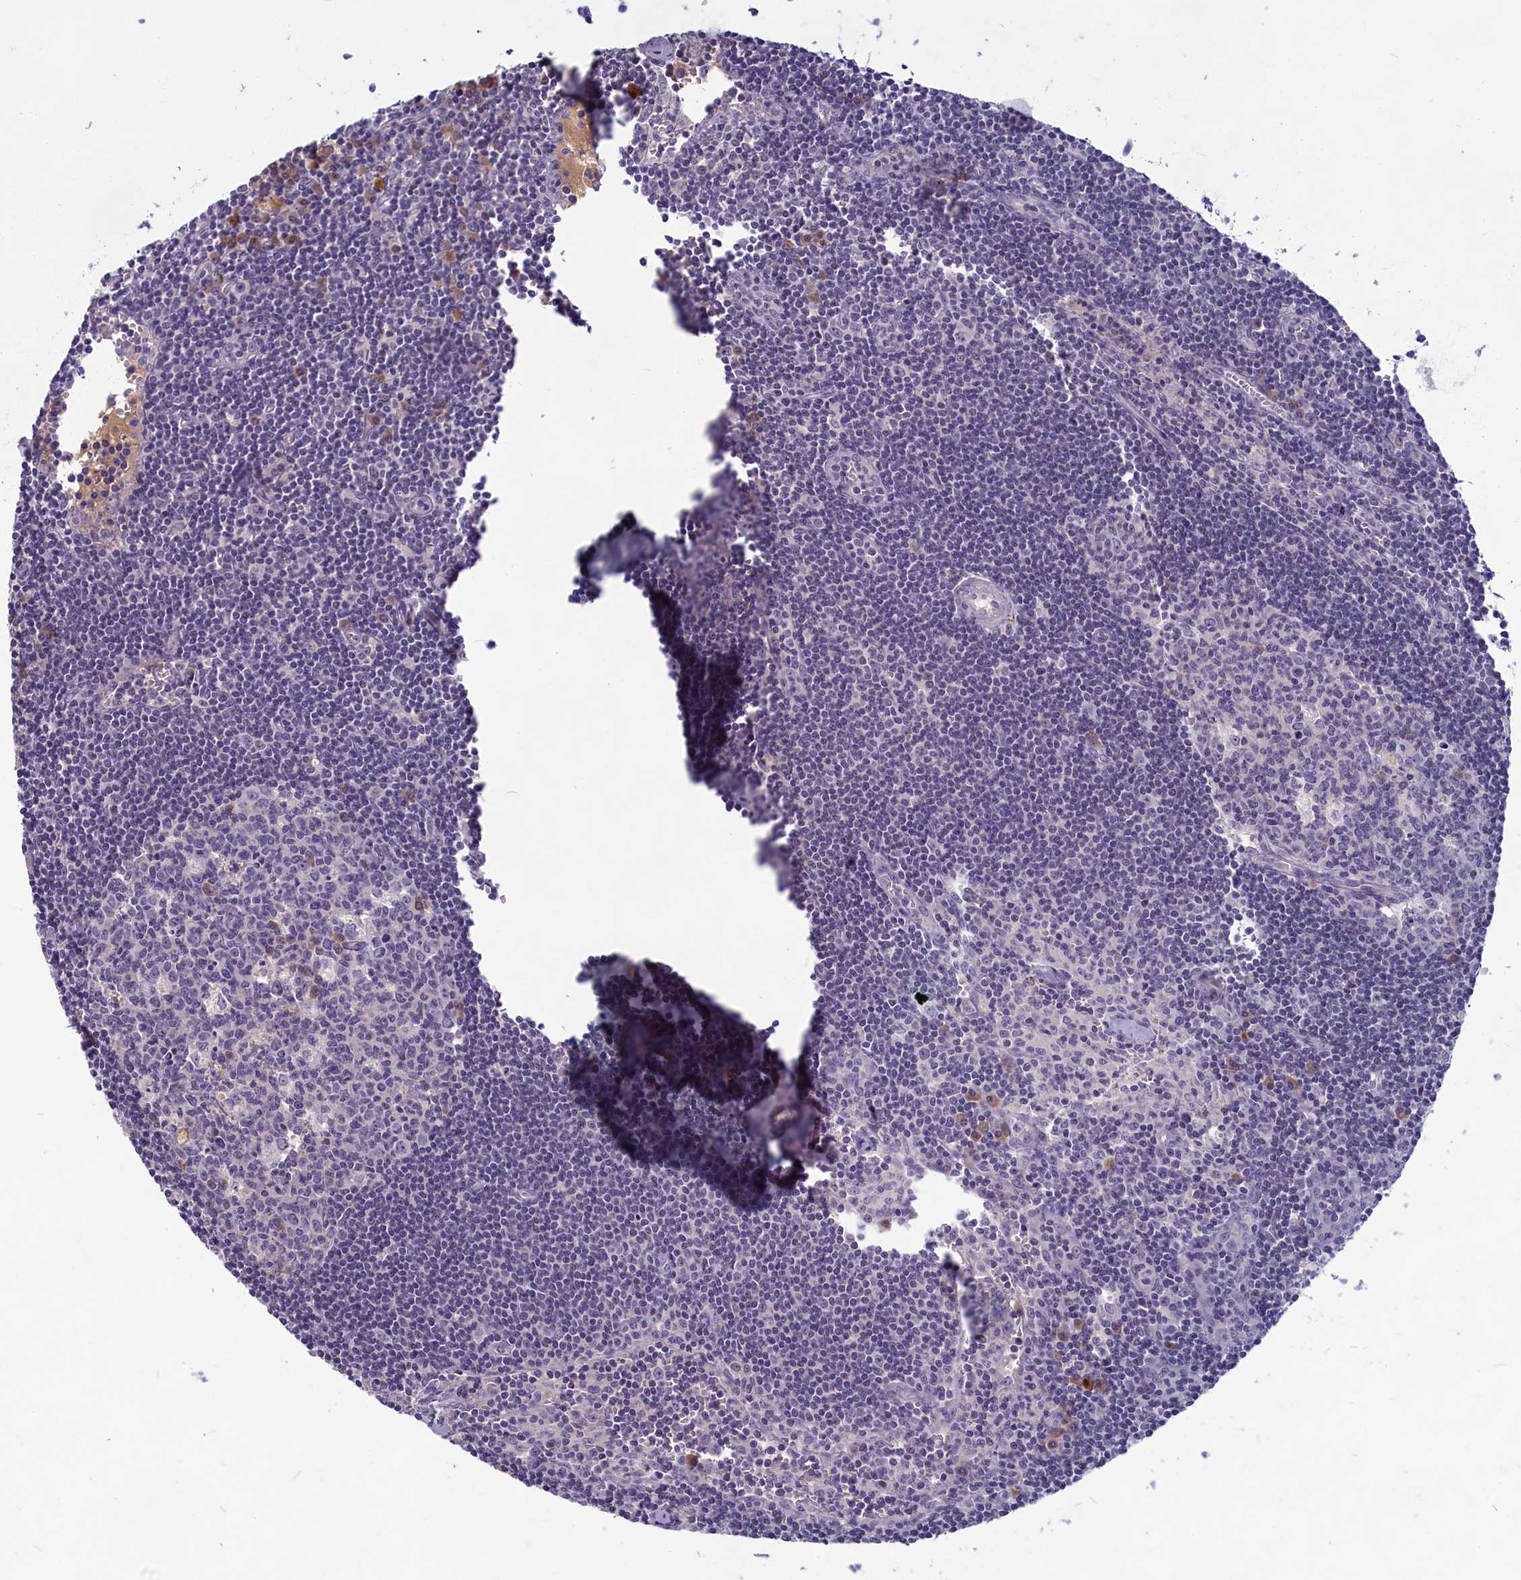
{"staining": {"intensity": "negative", "quantity": "none", "location": "none"}, "tissue": "lymph node", "cell_type": "Germinal center cells", "image_type": "normal", "snomed": [{"axis": "morphology", "description": "Normal tissue, NOS"}, {"axis": "topography", "description": "Lymph node"}], "caption": "Immunohistochemical staining of unremarkable human lymph node exhibits no significant staining in germinal center cells. Brightfield microscopy of IHC stained with DAB (3,3'-diaminobenzidine) (brown) and hematoxylin (blue), captured at high magnification.", "gene": "SV2C", "patient": {"sex": "female", "age": 32}}